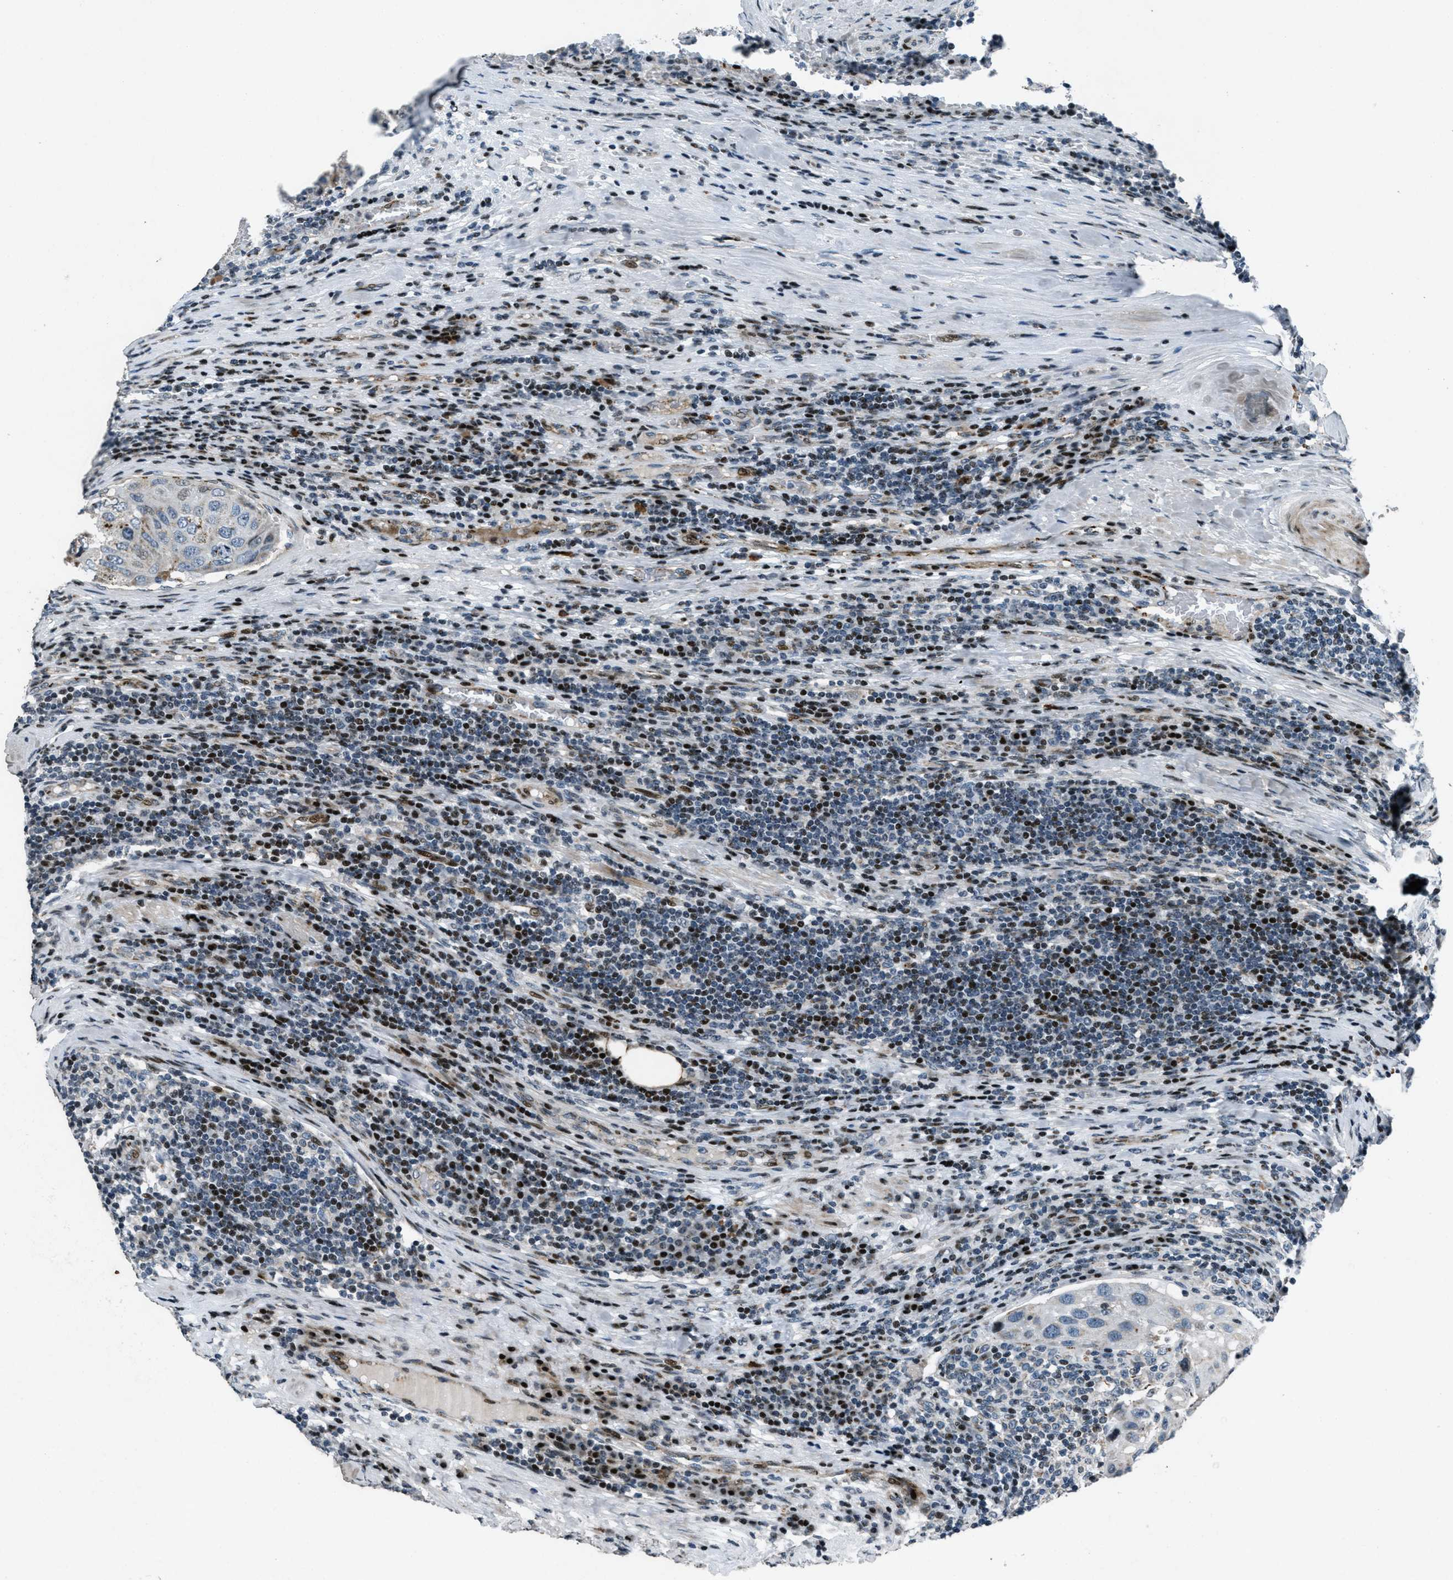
{"staining": {"intensity": "moderate", "quantity": "25%-75%", "location": "cytoplasmic/membranous"}, "tissue": "urothelial cancer", "cell_type": "Tumor cells", "image_type": "cancer", "snomed": [{"axis": "morphology", "description": "Urothelial carcinoma, High grade"}, {"axis": "topography", "description": "Lymph node"}, {"axis": "topography", "description": "Urinary bladder"}], "caption": "Urothelial carcinoma (high-grade) stained with a protein marker demonstrates moderate staining in tumor cells.", "gene": "GPC6", "patient": {"sex": "male", "age": 51}}